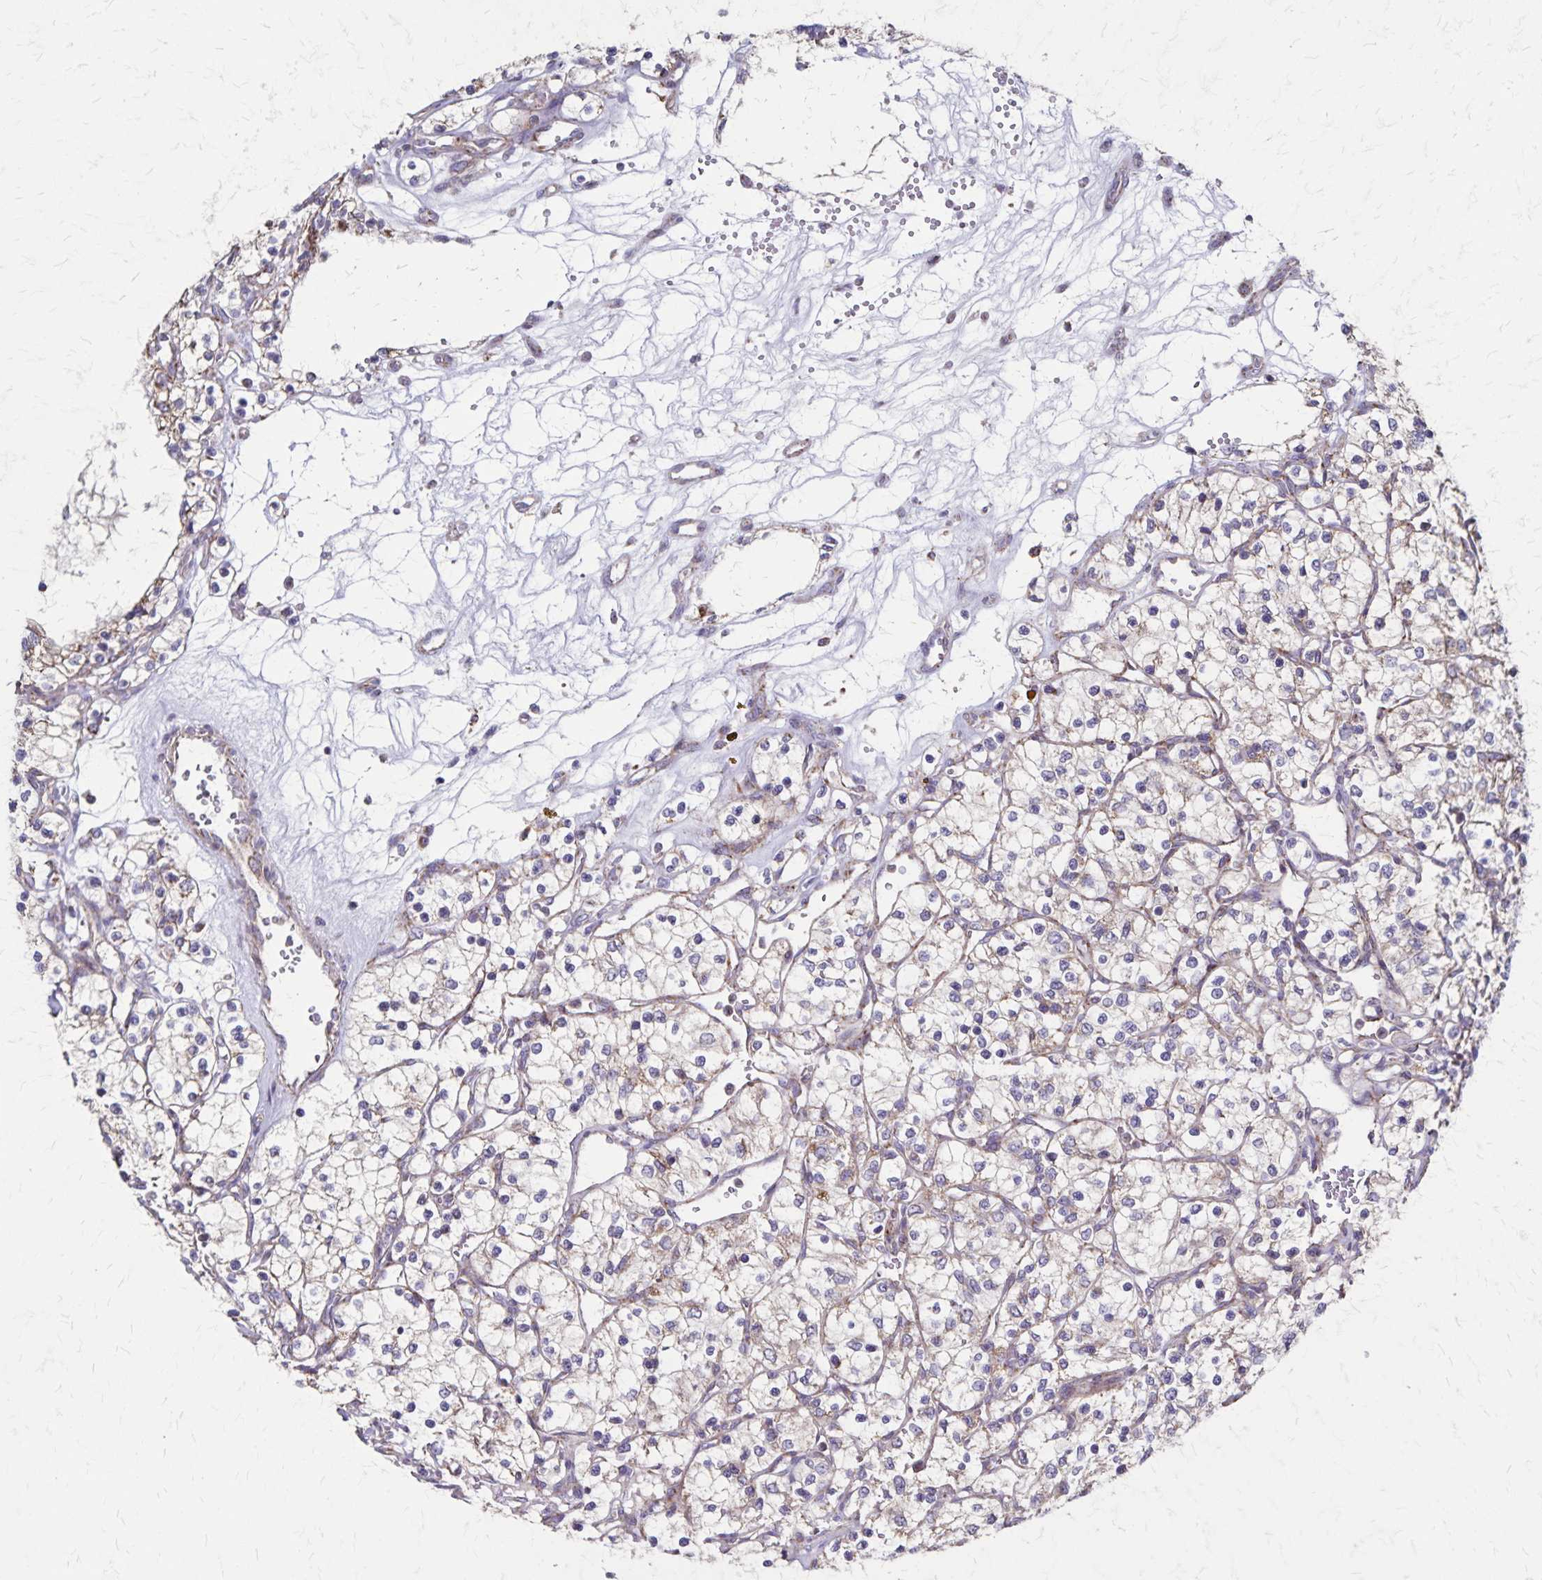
{"staining": {"intensity": "weak", "quantity": "<25%", "location": "cytoplasmic/membranous"}, "tissue": "renal cancer", "cell_type": "Tumor cells", "image_type": "cancer", "snomed": [{"axis": "morphology", "description": "Adenocarcinoma, NOS"}, {"axis": "topography", "description": "Kidney"}], "caption": "Human renal cancer (adenocarcinoma) stained for a protein using IHC reveals no positivity in tumor cells.", "gene": "NFS1", "patient": {"sex": "female", "age": 69}}